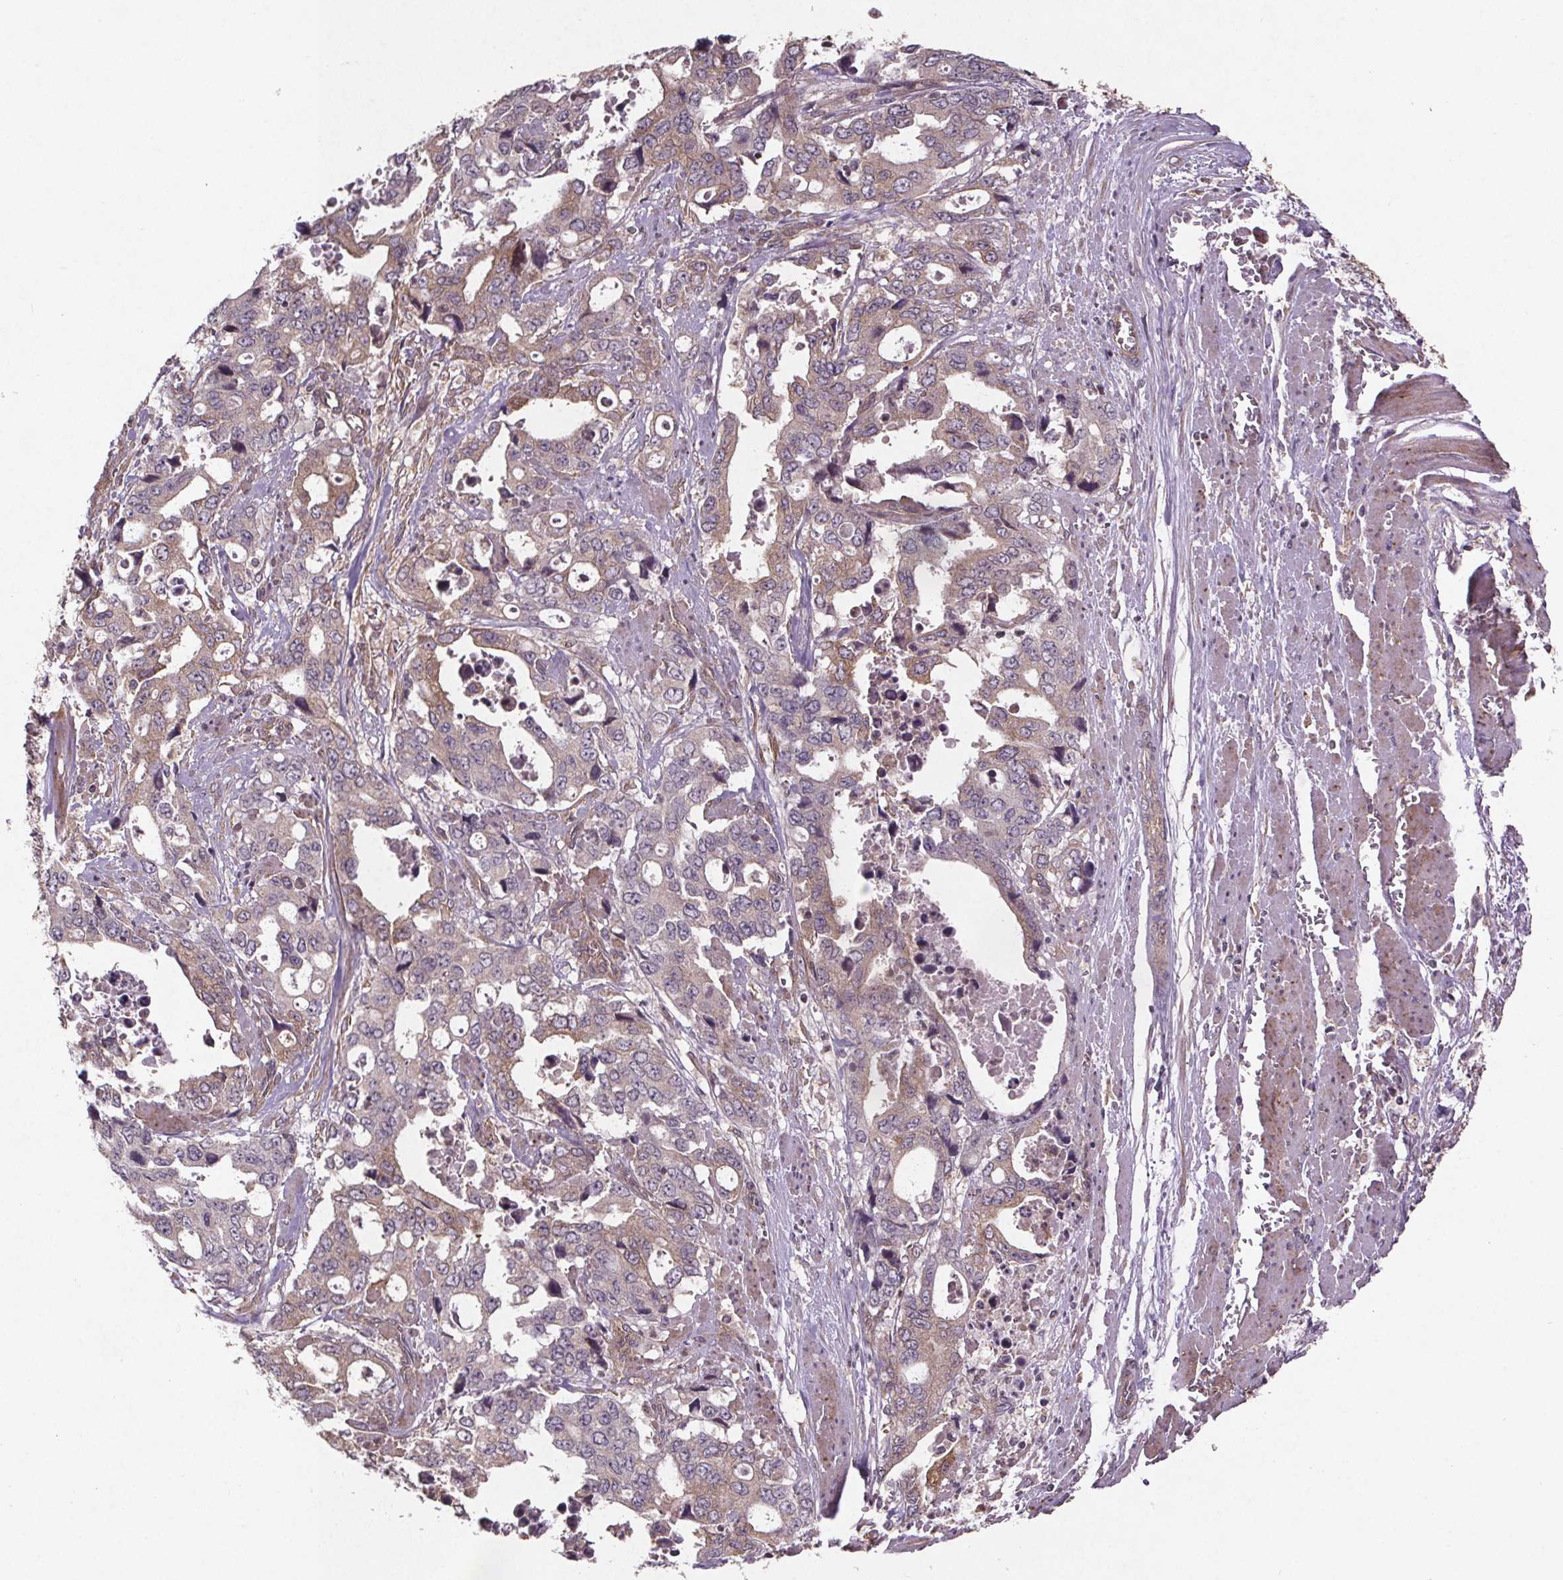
{"staining": {"intensity": "weak", "quantity": "25%-75%", "location": "cytoplasmic/membranous"}, "tissue": "stomach cancer", "cell_type": "Tumor cells", "image_type": "cancer", "snomed": [{"axis": "morphology", "description": "Adenocarcinoma, NOS"}, {"axis": "topography", "description": "Stomach, upper"}], "caption": "Weak cytoplasmic/membranous expression for a protein is present in about 25%-75% of tumor cells of stomach adenocarcinoma using IHC.", "gene": "STRN3", "patient": {"sex": "male", "age": 74}}